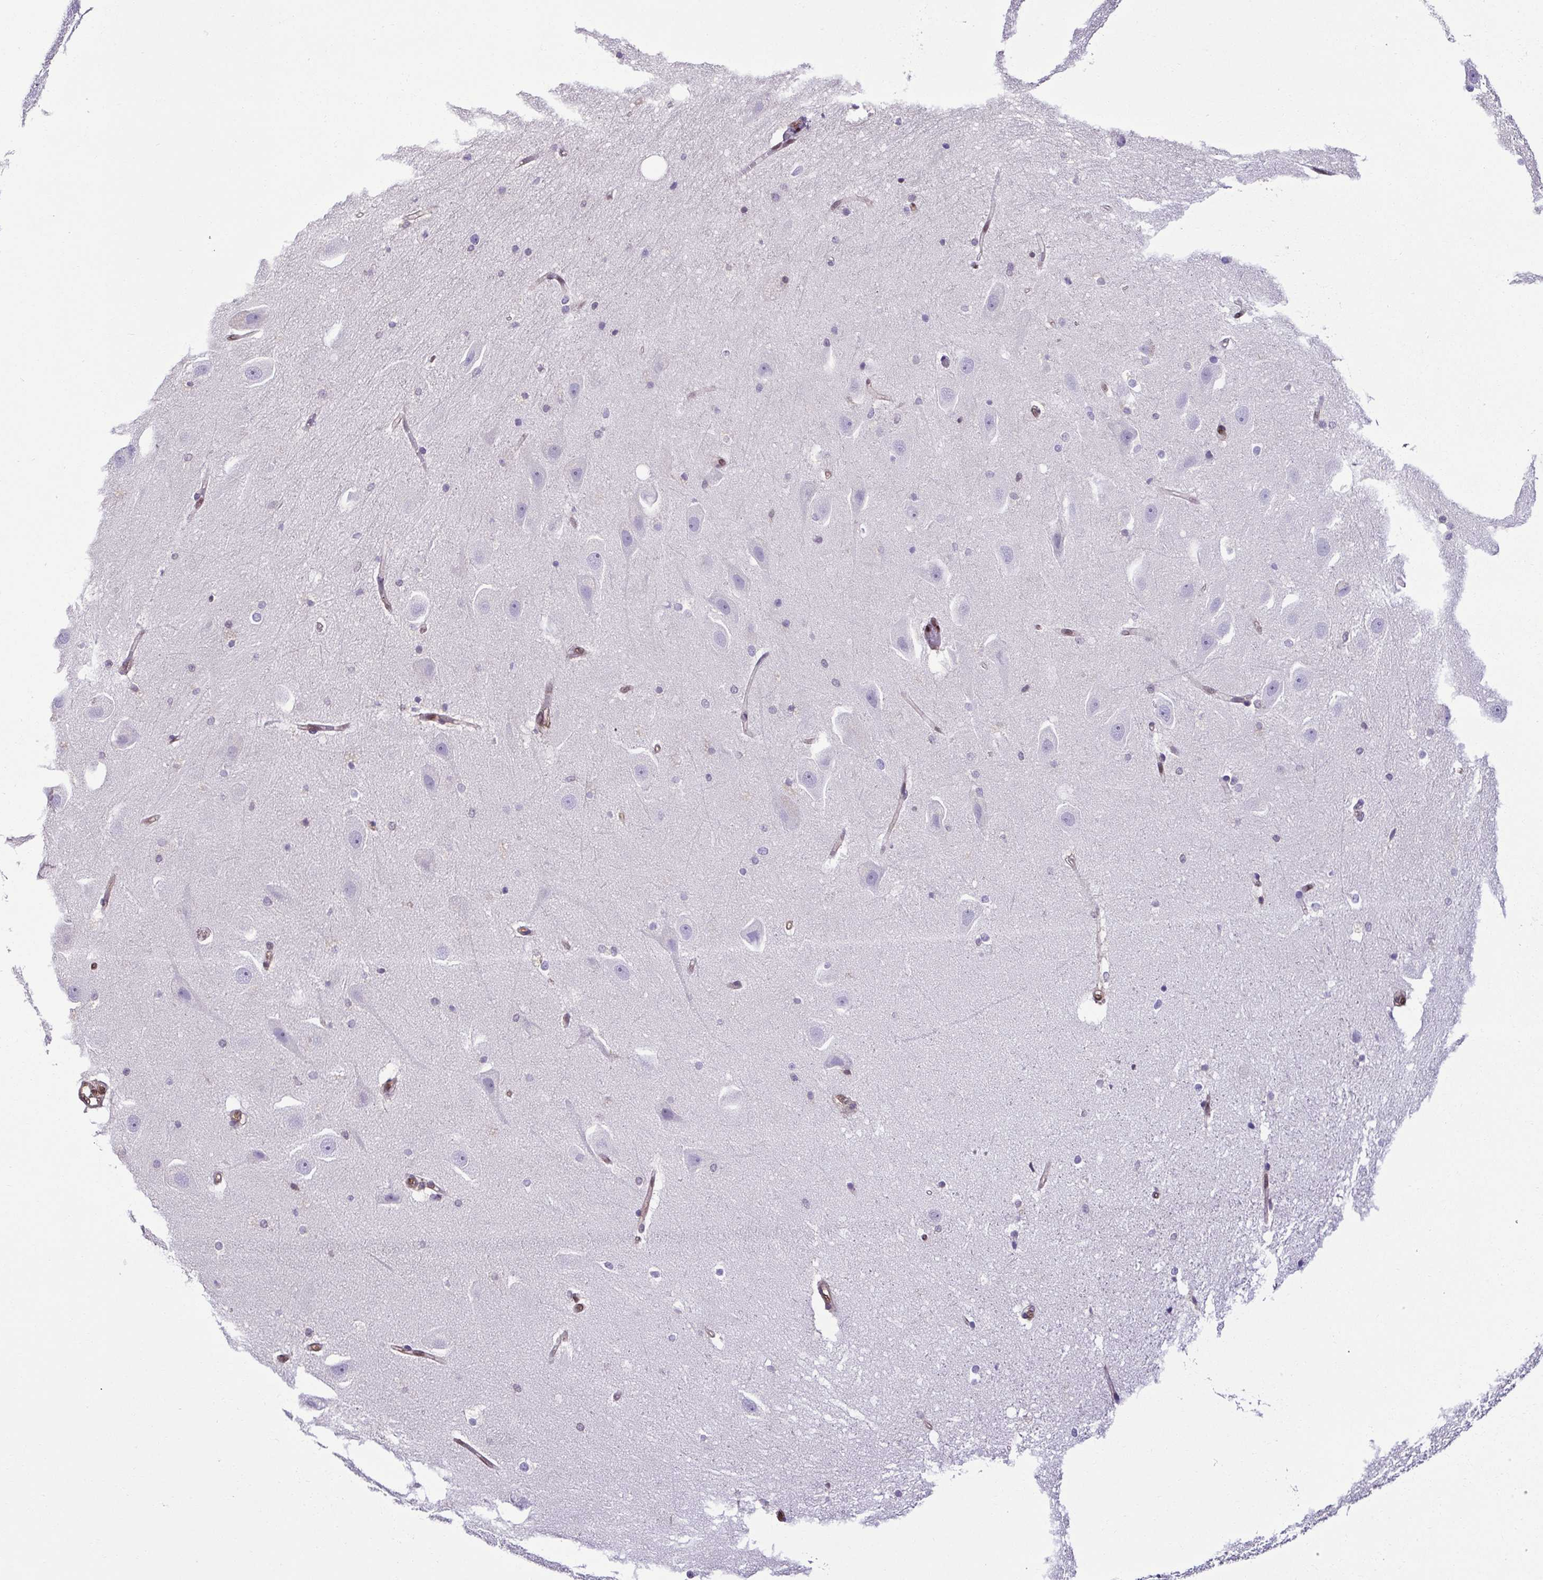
{"staining": {"intensity": "negative", "quantity": "none", "location": "none"}, "tissue": "hippocampus", "cell_type": "Glial cells", "image_type": "normal", "snomed": [{"axis": "morphology", "description": "Normal tissue, NOS"}, {"axis": "topography", "description": "Hippocampus"}], "caption": "High magnification brightfield microscopy of unremarkable hippocampus stained with DAB (brown) and counterstained with hematoxylin (blue): glial cells show no significant positivity. (DAB (3,3'-diaminobenzidine) immunohistochemistry with hematoxylin counter stain).", "gene": "PSMB9", "patient": {"sex": "male", "age": 63}}